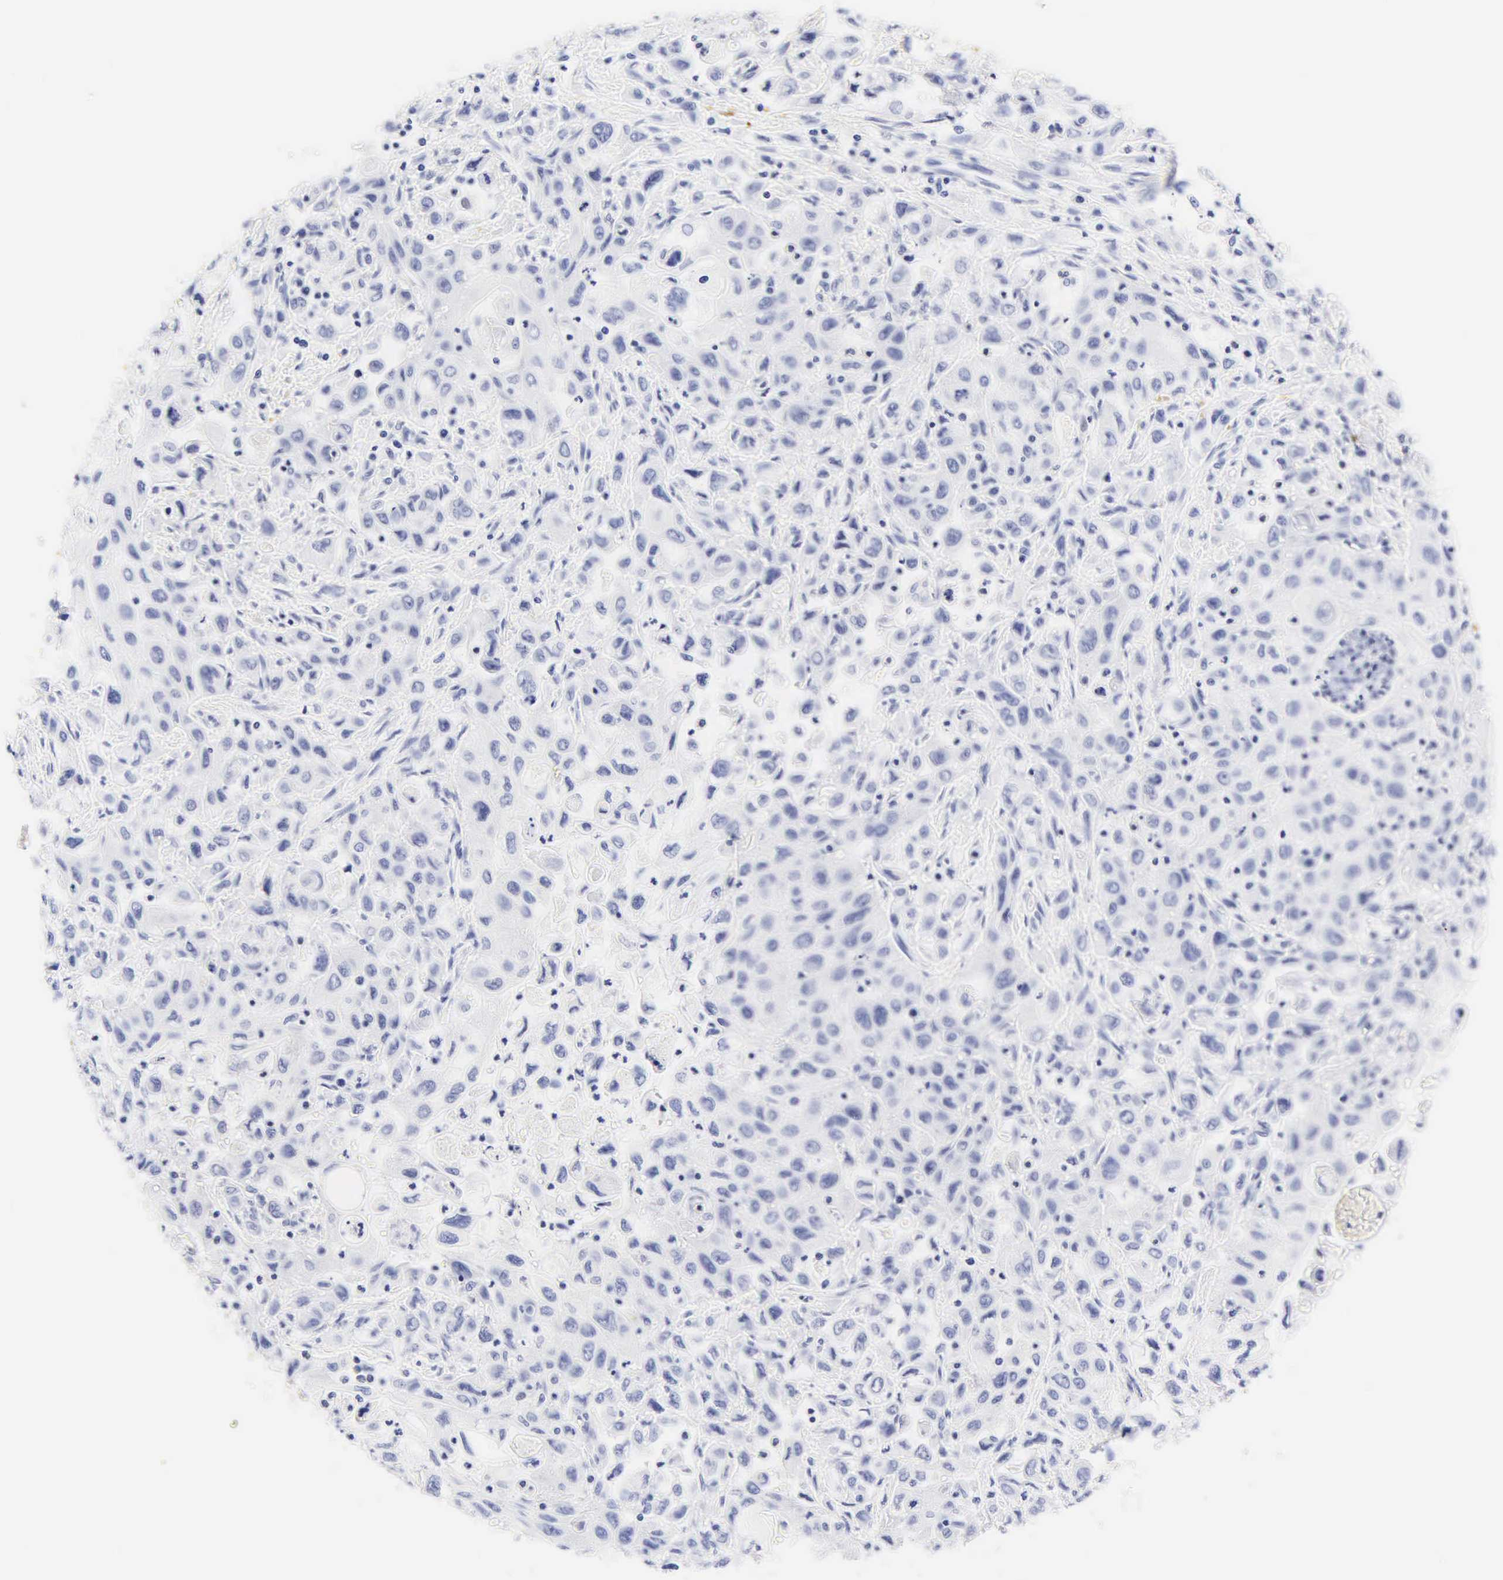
{"staining": {"intensity": "negative", "quantity": "none", "location": "none"}, "tissue": "pancreatic cancer", "cell_type": "Tumor cells", "image_type": "cancer", "snomed": [{"axis": "morphology", "description": "Adenocarcinoma, NOS"}, {"axis": "topography", "description": "Pancreas"}], "caption": "Human pancreatic cancer (adenocarcinoma) stained for a protein using immunohistochemistry (IHC) shows no positivity in tumor cells.", "gene": "DES", "patient": {"sex": "male", "age": 70}}